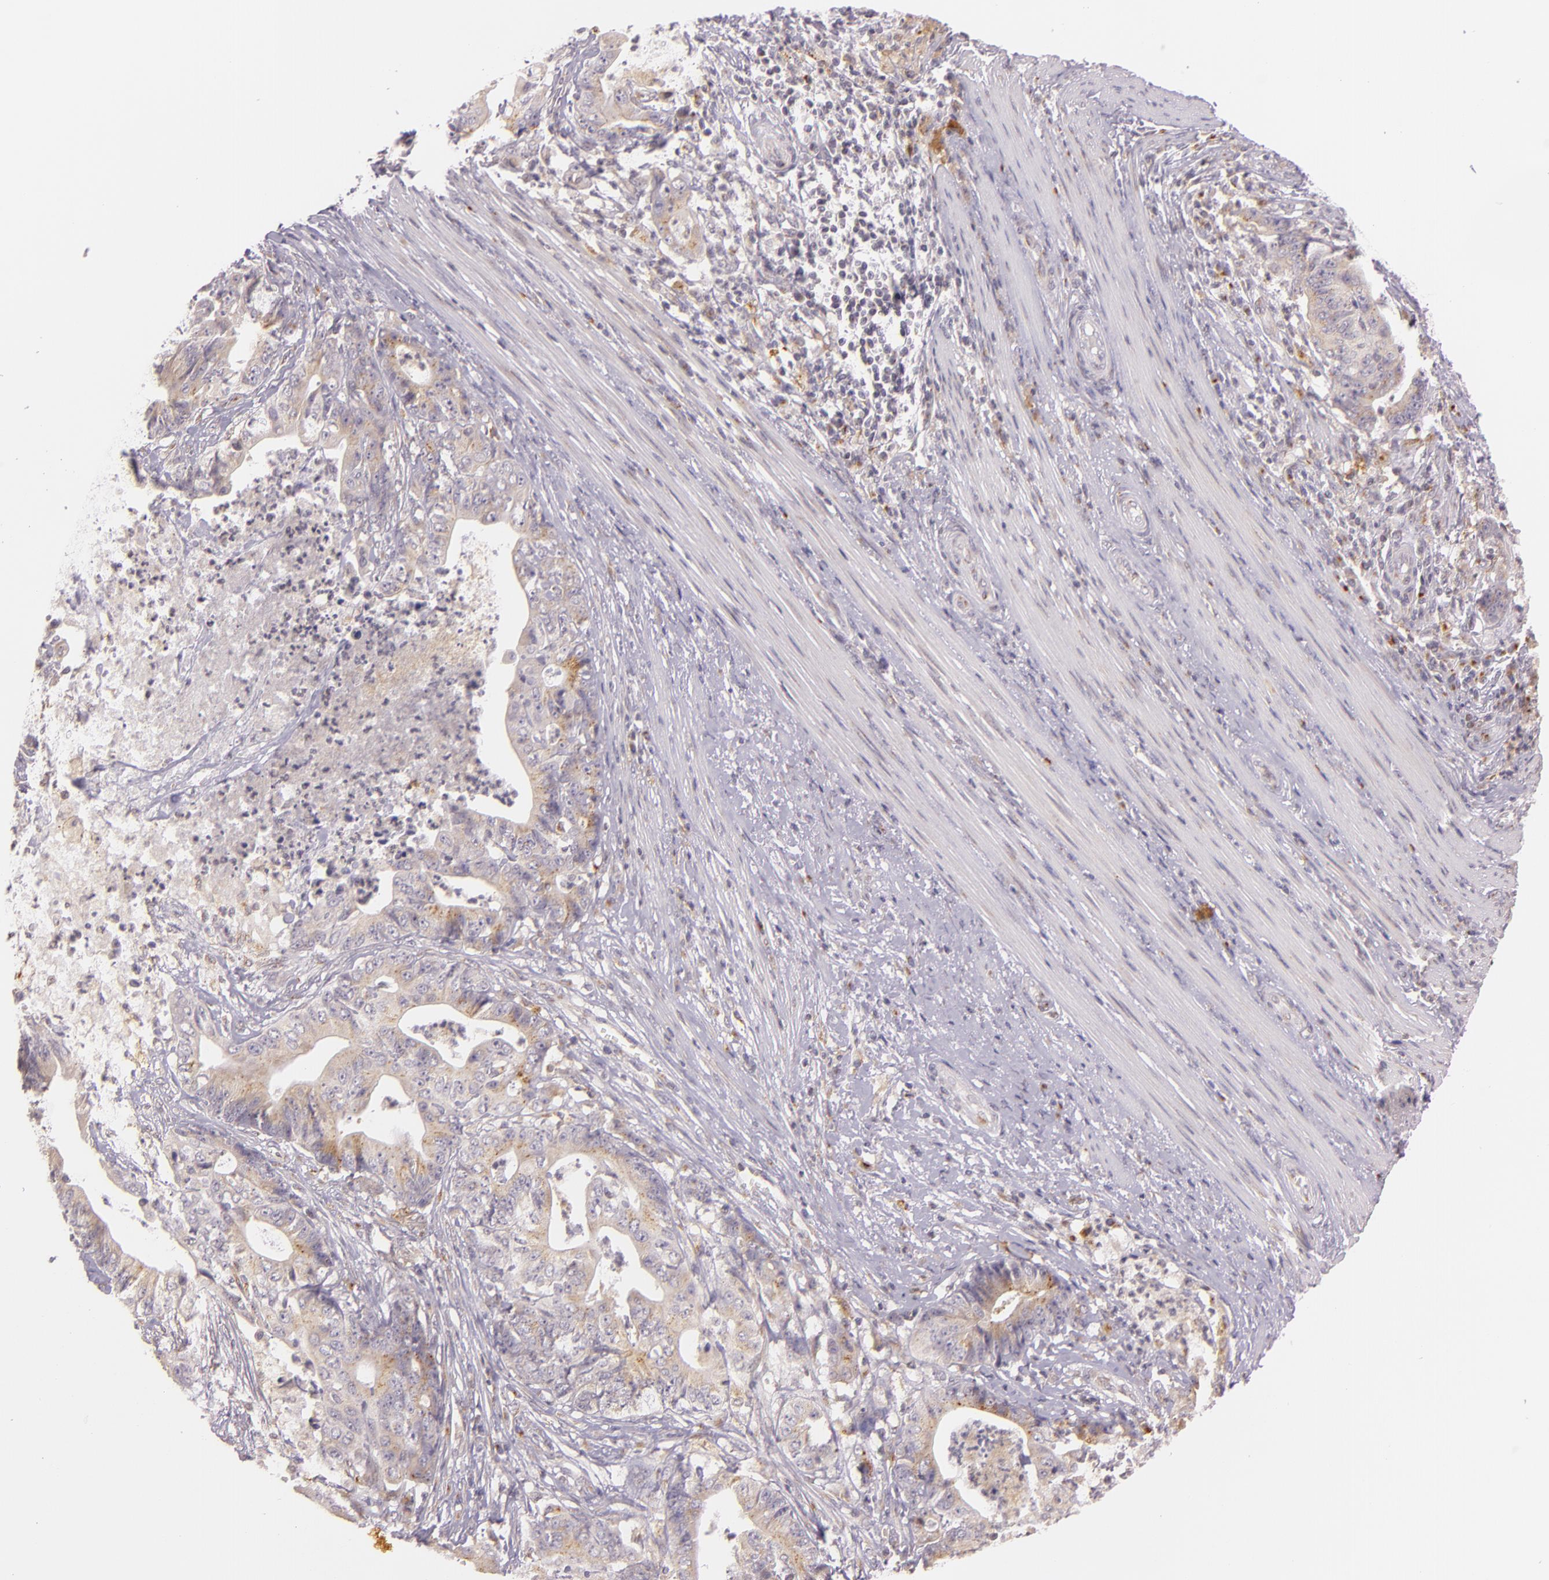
{"staining": {"intensity": "weak", "quantity": ">75%", "location": "cytoplasmic/membranous"}, "tissue": "stomach cancer", "cell_type": "Tumor cells", "image_type": "cancer", "snomed": [{"axis": "morphology", "description": "Adenocarcinoma, NOS"}, {"axis": "topography", "description": "Stomach, lower"}], "caption": "Protein expression by IHC exhibits weak cytoplasmic/membranous expression in approximately >75% of tumor cells in stomach adenocarcinoma.", "gene": "LGMN", "patient": {"sex": "female", "age": 86}}